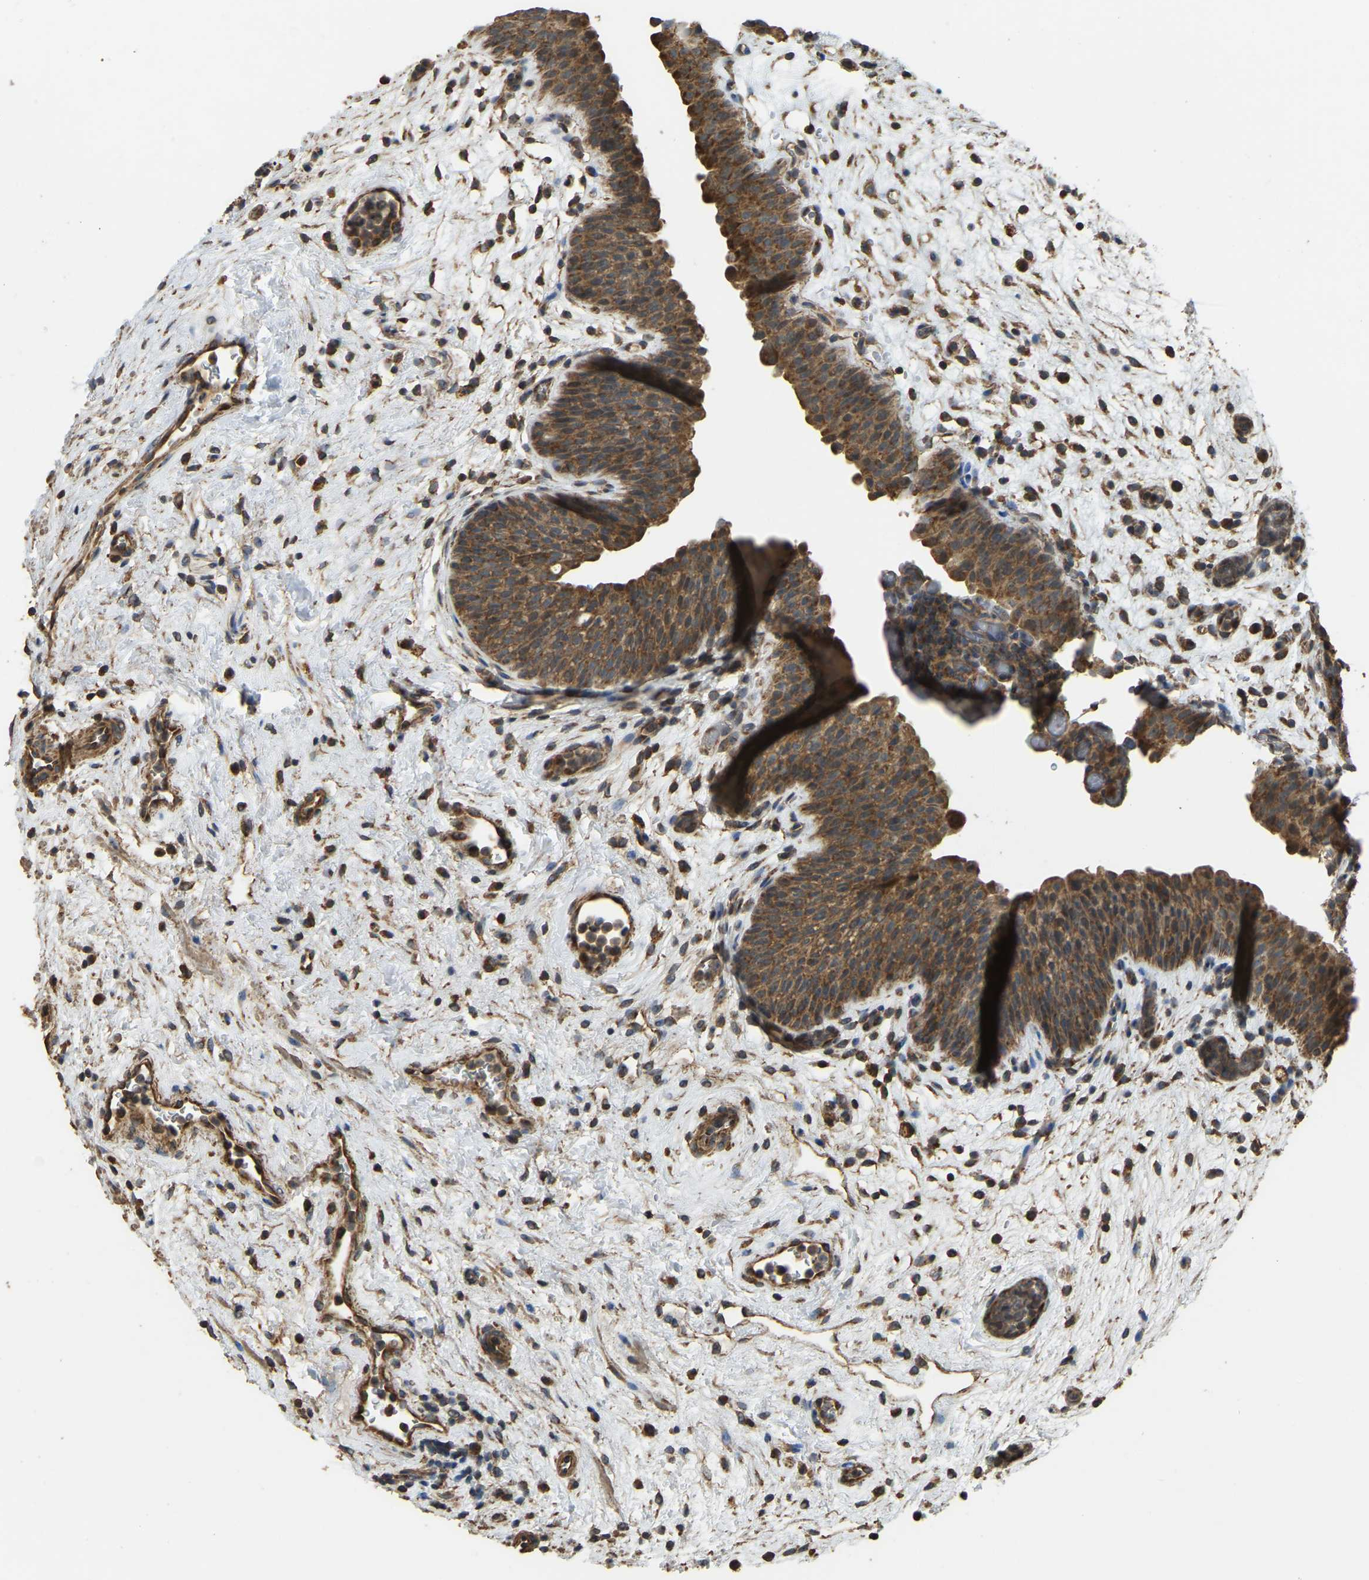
{"staining": {"intensity": "moderate", "quantity": ">75%", "location": "cytoplasmic/membranous"}, "tissue": "urinary bladder", "cell_type": "Urothelial cells", "image_type": "normal", "snomed": [{"axis": "morphology", "description": "Normal tissue, NOS"}, {"axis": "topography", "description": "Urinary bladder"}], "caption": "Immunohistochemistry staining of unremarkable urinary bladder, which demonstrates medium levels of moderate cytoplasmic/membranous positivity in approximately >75% of urothelial cells indicating moderate cytoplasmic/membranous protein staining. The staining was performed using DAB (3,3'-diaminobenzidine) (brown) for protein detection and nuclei were counterstained in hematoxylin (blue).", "gene": "GNG2", "patient": {"sex": "male", "age": 37}}